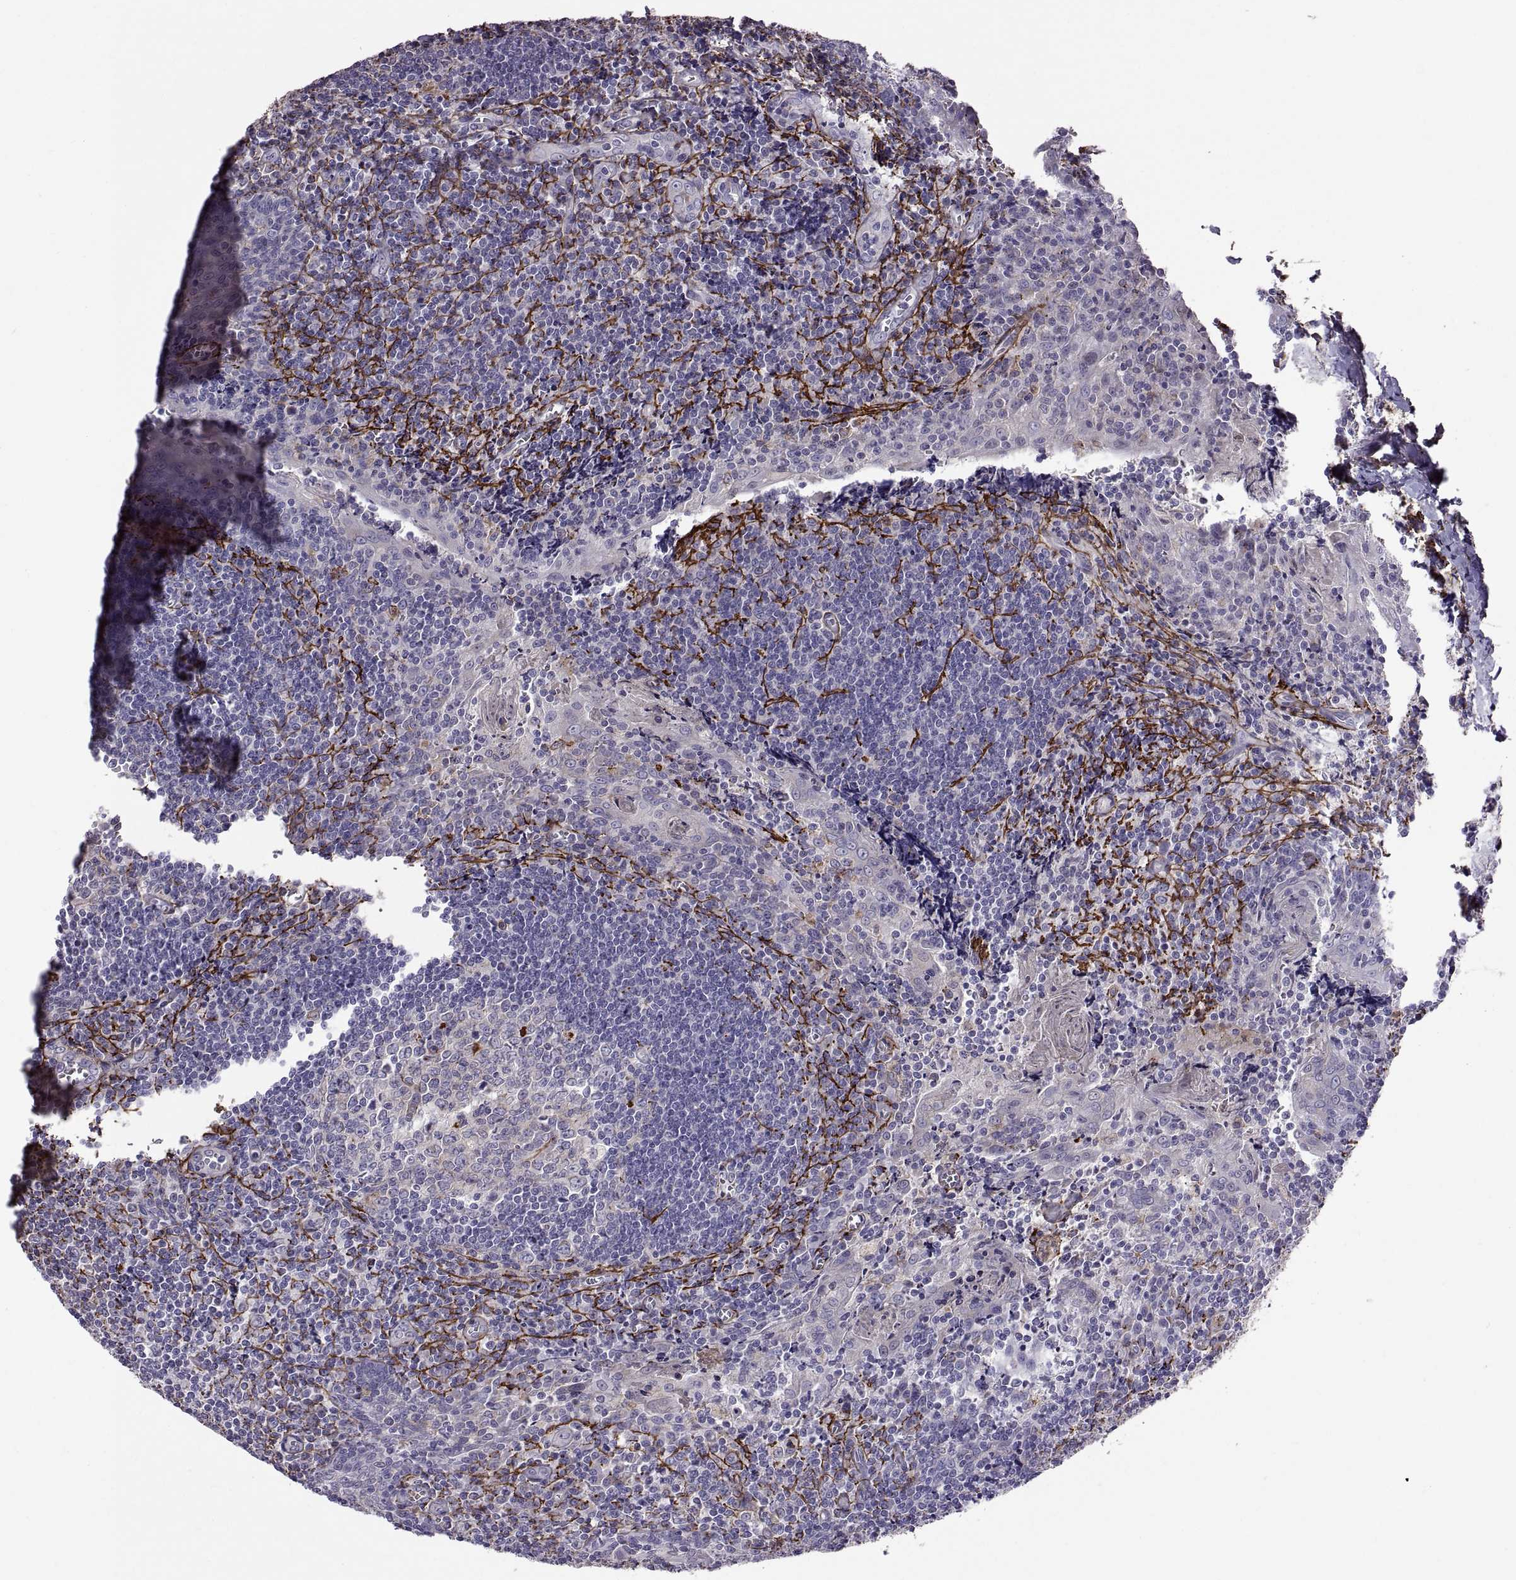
{"staining": {"intensity": "negative", "quantity": "none", "location": "none"}, "tissue": "tonsil", "cell_type": "Germinal center cells", "image_type": "normal", "snomed": [{"axis": "morphology", "description": "Normal tissue, NOS"}, {"axis": "morphology", "description": "Inflammation, NOS"}, {"axis": "topography", "description": "Tonsil"}], "caption": "Germinal center cells are negative for brown protein staining in benign tonsil. (Stains: DAB immunohistochemistry (IHC) with hematoxylin counter stain, Microscopy: brightfield microscopy at high magnification).", "gene": "EMILIN2", "patient": {"sex": "female", "age": 31}}